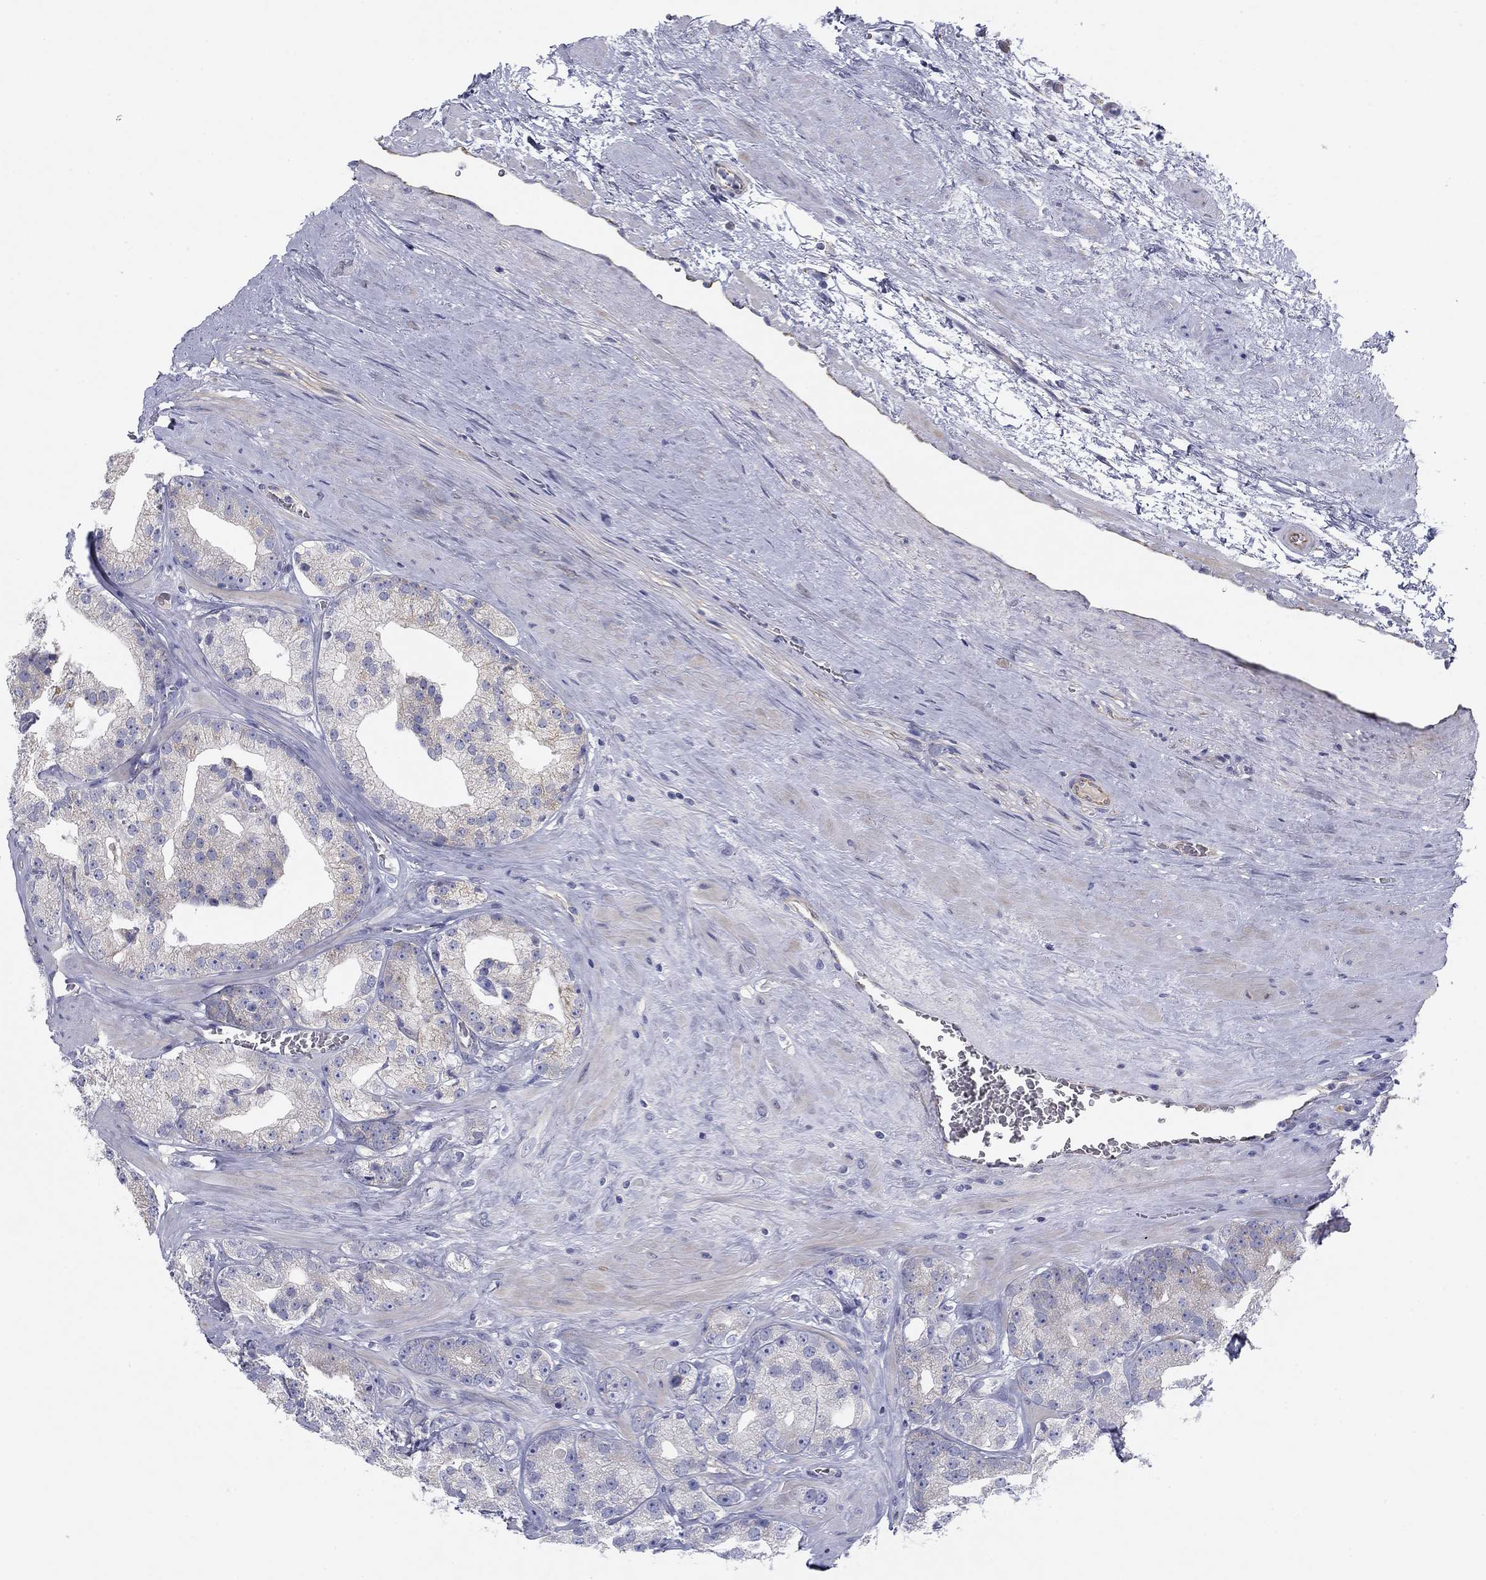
{"staining": {"intensity": "weak", "quantity": "<25%", "location": "cytoplasmic/membranous"}, "tissue": "prostate cancer", "cell_type": "Tumor cells", "image_type": "cancer", "snomed": [{"axis": "morphology", "description": "Adenocarcinoma, NOS"}, {"axis": "topography", "description": "Prostate and seminal vesicle, NOS"}], "caption": "Immunohistochemical staining of adenocarcinoma (prostate) reveals no significant expression in tumor cells.", "gene": "SEPTIN3", "patient": {"sex": "male", "age": 62}}